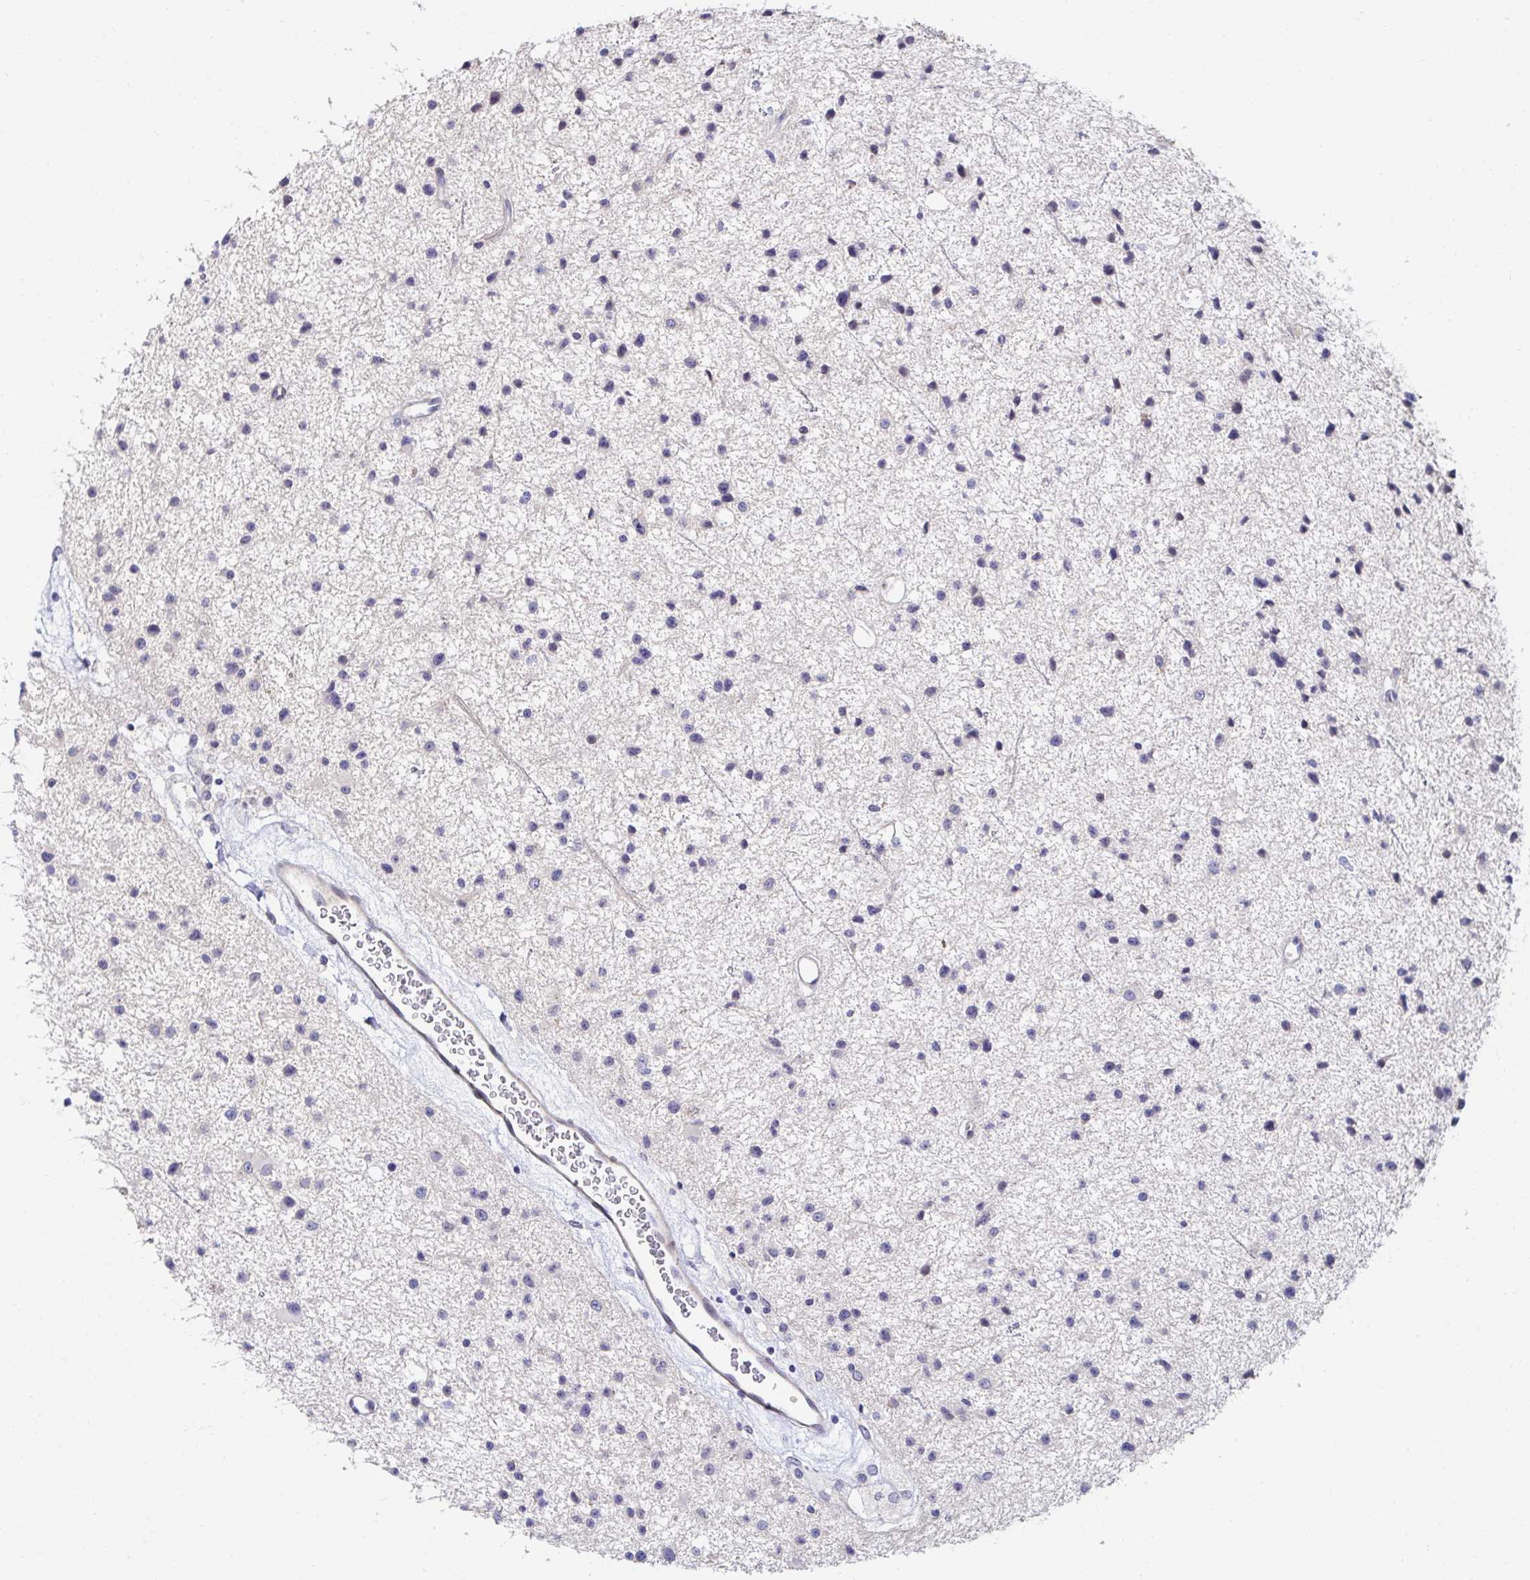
{"staining": {"intensity": "negative", "quantity": "none", "location": "none"}, "tissue": "glioma", "cell_type": "Tumor cells", "image_type": "cancer", "snomed": [{"axis": "morphology", "description": "Glioma, malignant, Low grade"}, {"axis": "topography", "description": "Brain"}], "caption": "Immunohistochemistry image of neoplastic tissue: human glioma stained with DAB (3,3'-diaminobenzidine) shows no significant protein staining in tumor cells.", "gene": "AKAP14", "patient": {"sex": "male", "age": 43}}